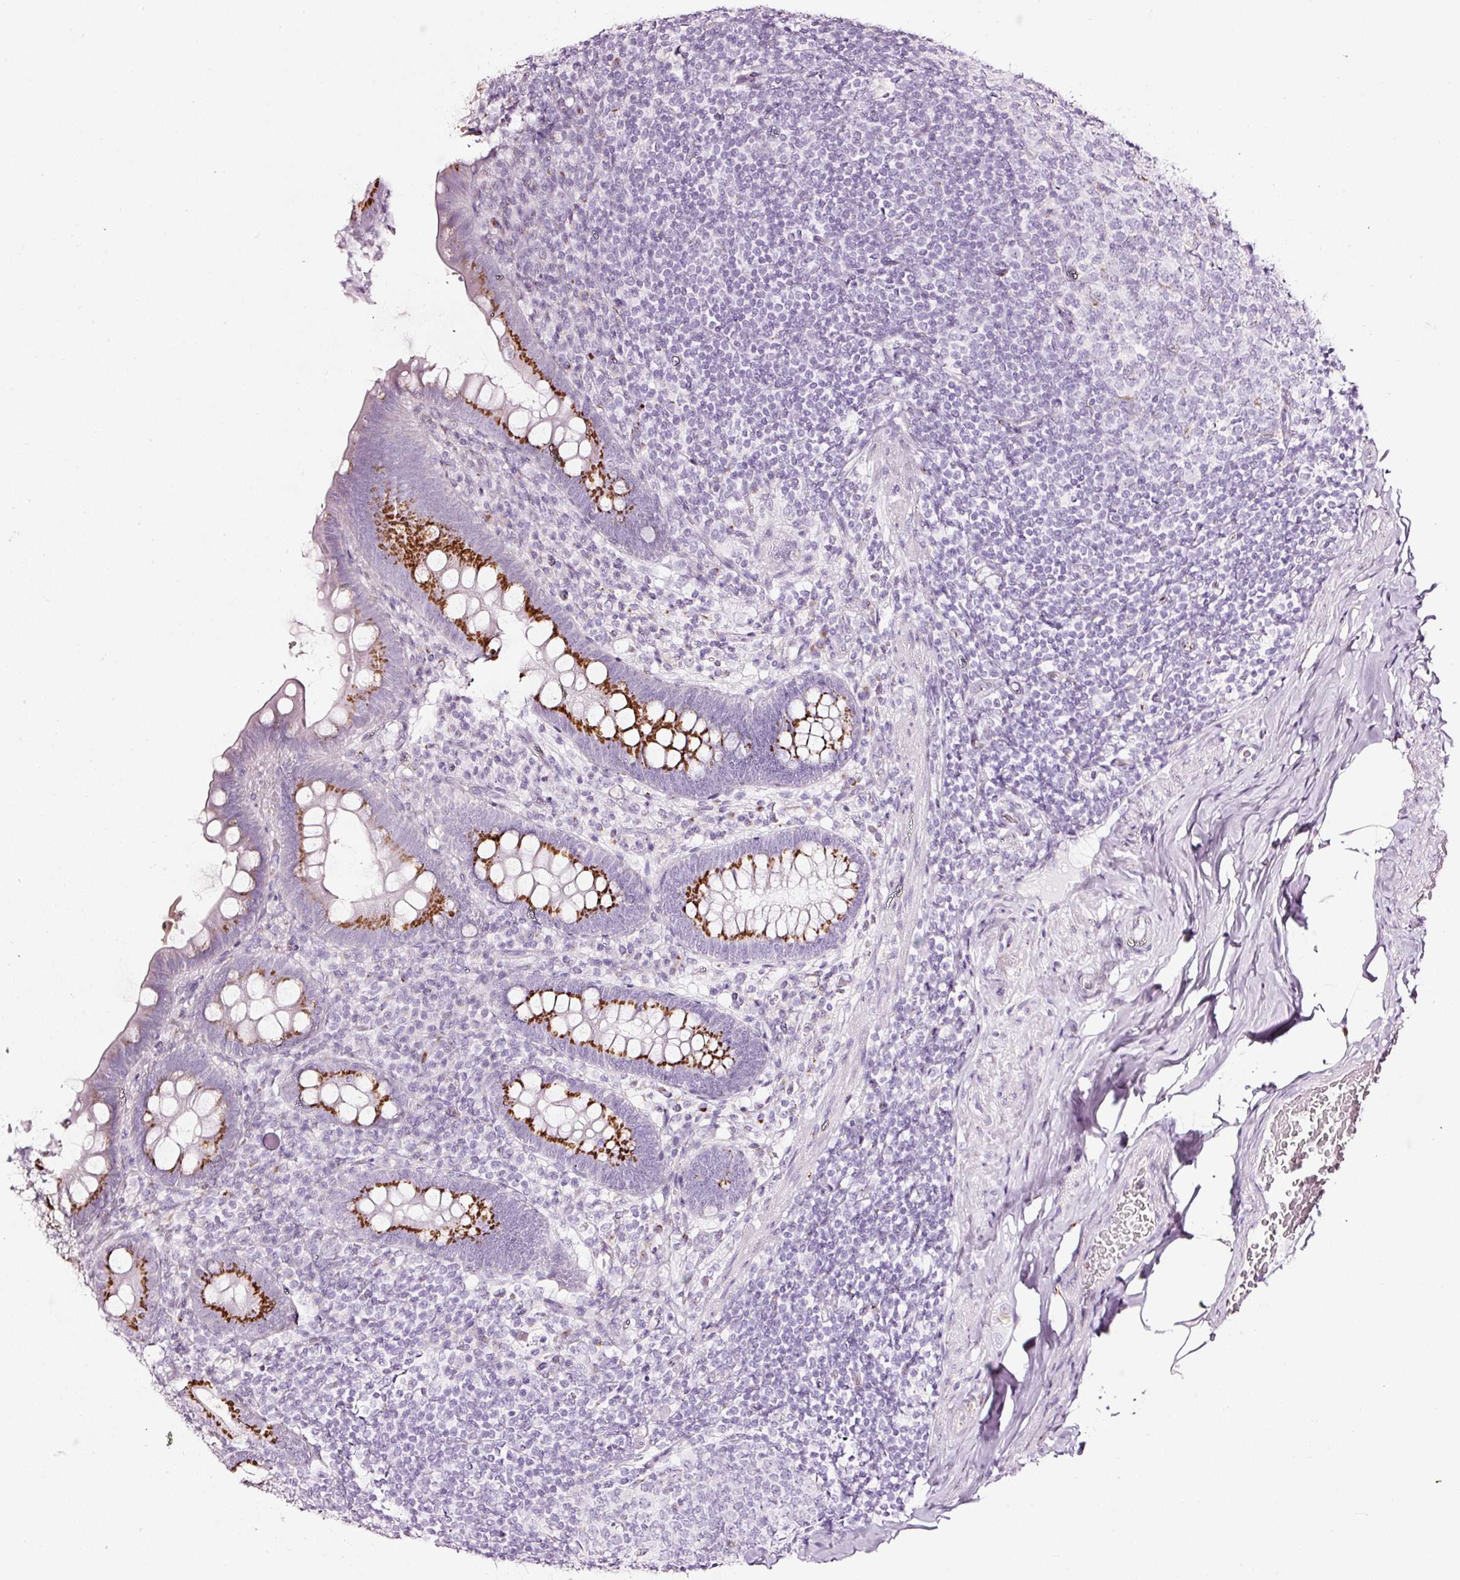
{"staining": {"intensity": "strong", "quantity": ">75%", "location": "cytoplasmic/membranous"}, "tissue": "appendix", "cell_type": "Glandular cells", "image_type": "normal", "snomed": [{"axis": "morphology", "description": "Normal tissue, NOS"}, {"axis": "topography", "description": "Appendix"}], "caption": "A brown stain shows strong cytoplasmic/membranous expression of a protein in glandular cells of benign human appendix. (Stains: DAB in brown, nuclei in blue, Microscopy: brightfield microscopy at high magnification).", "gene": "SDF4", "patient": {"sex": "male", "age": 71}}